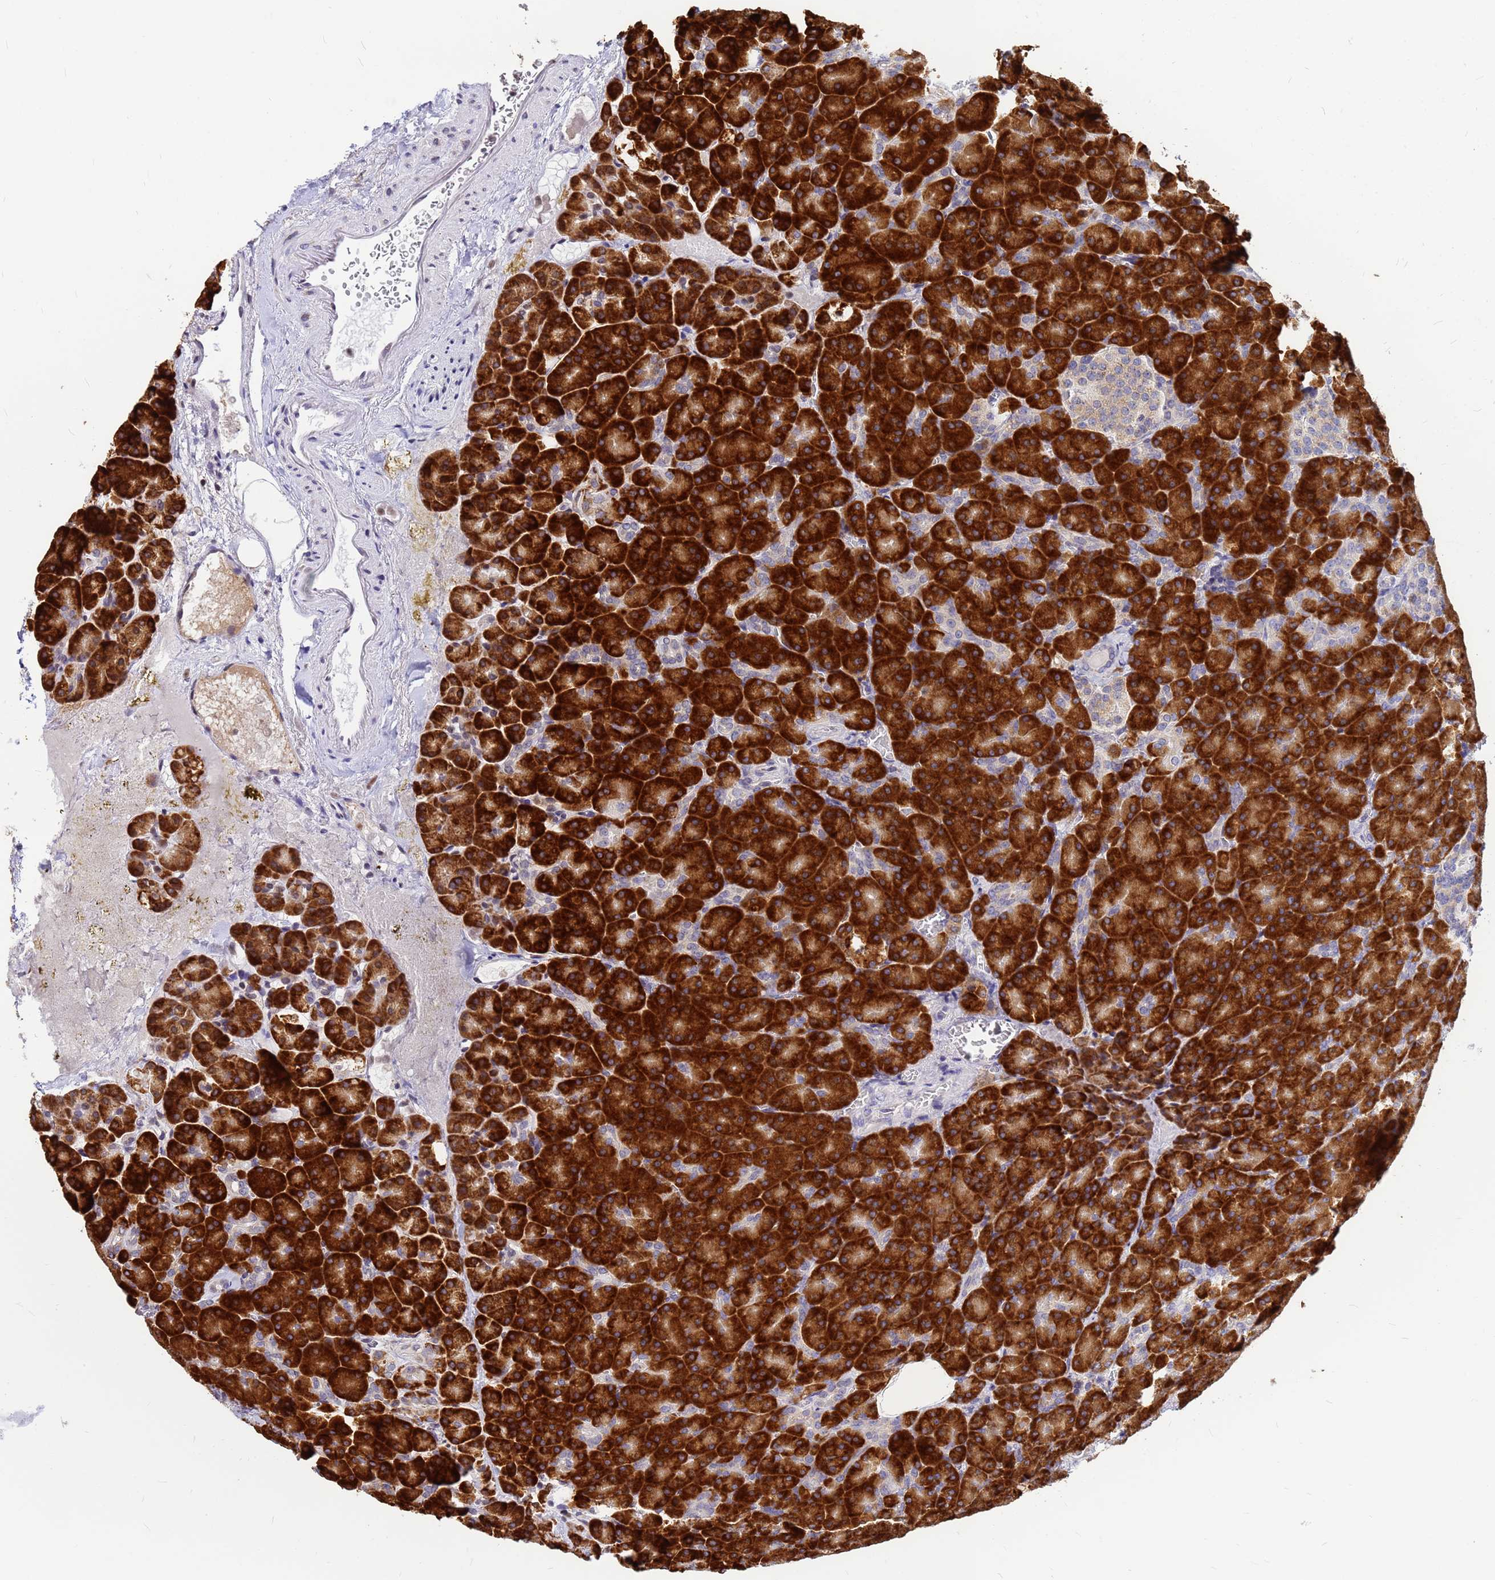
{"staining": {"intensity": "strong", "quantity": ">75%", "location": "cytoplasmic/membranous"}, "tissue": "pancreas", "cell_type": "Exocrine glandular cells", "image_type": "normal", "snomed": [{"axis": "morphology", "description": "Normal tissue, NOS"}, {"axis": "topography", "description": "Pancreas"}], "caption": "Immunohistochemical staining of normal pancreas shows high levels of strong cytoplasmic/membranous positivity in about >75% of exocrine glandular cells. The protein is stained brown, and the nuclei are stained in blue (DAB IHC with brightfield microscopy, high magnification).", "gene": "SSR4", "patient": {"sex": "female", "age": 74}}